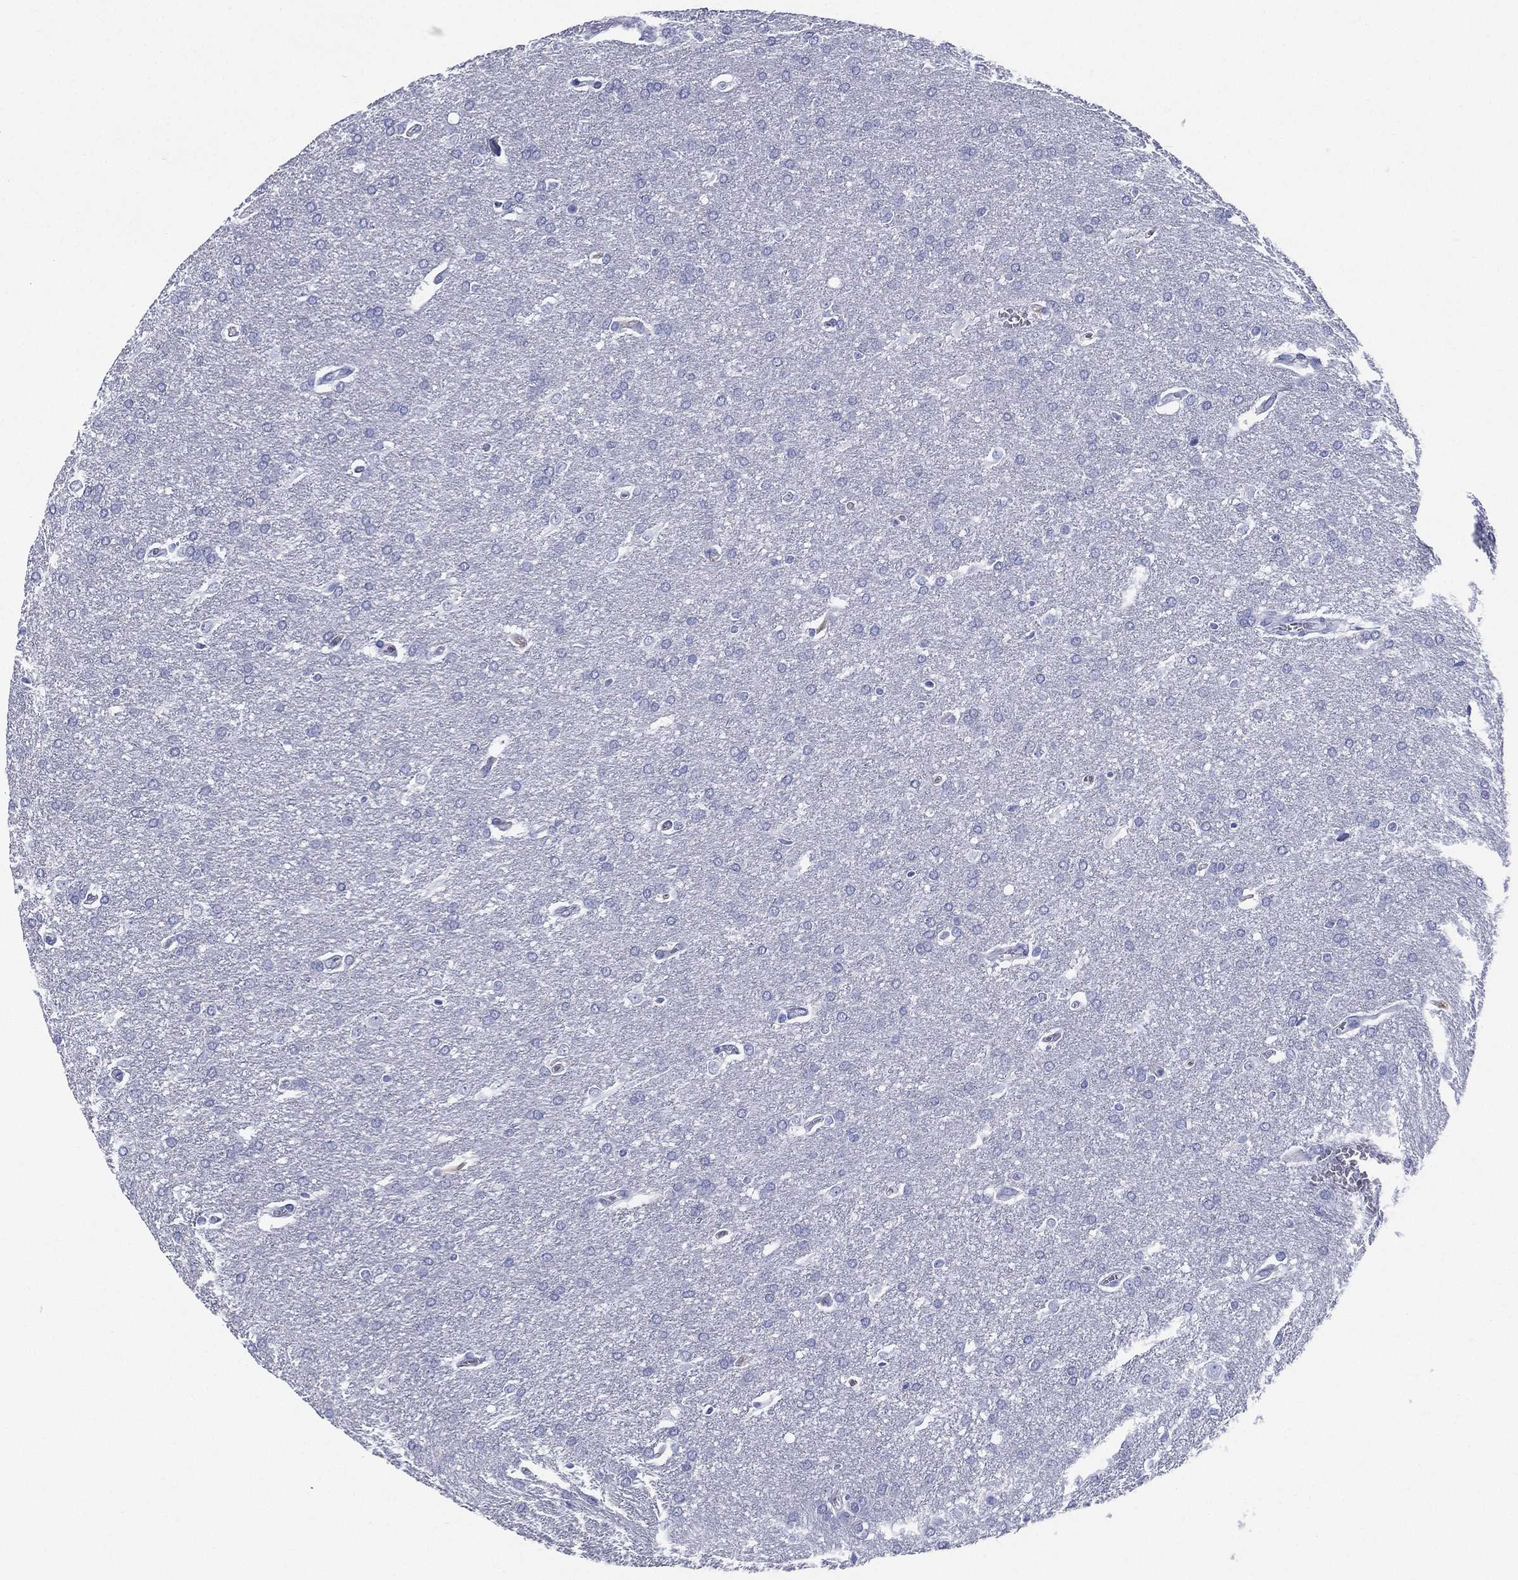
{"staining": {"intensity": "negative", "quantity": "none", "location": "none"}, "tissue": "glioma", "cell_type": "Tumor cells", "image_type": "cancer", "snomed": [{"axis": "morphology", "description": "Glioma, malignant, Low grade"}, {"axis": "topography", "description": "Brain"}], "caption": "This is a histopathology image of IHC staining of glioma, which shows no expression in tumor cells. Nuclei are stained in blue.", "gene": "RSPH4A", "patient": {"sex": "female", "age": 32}}